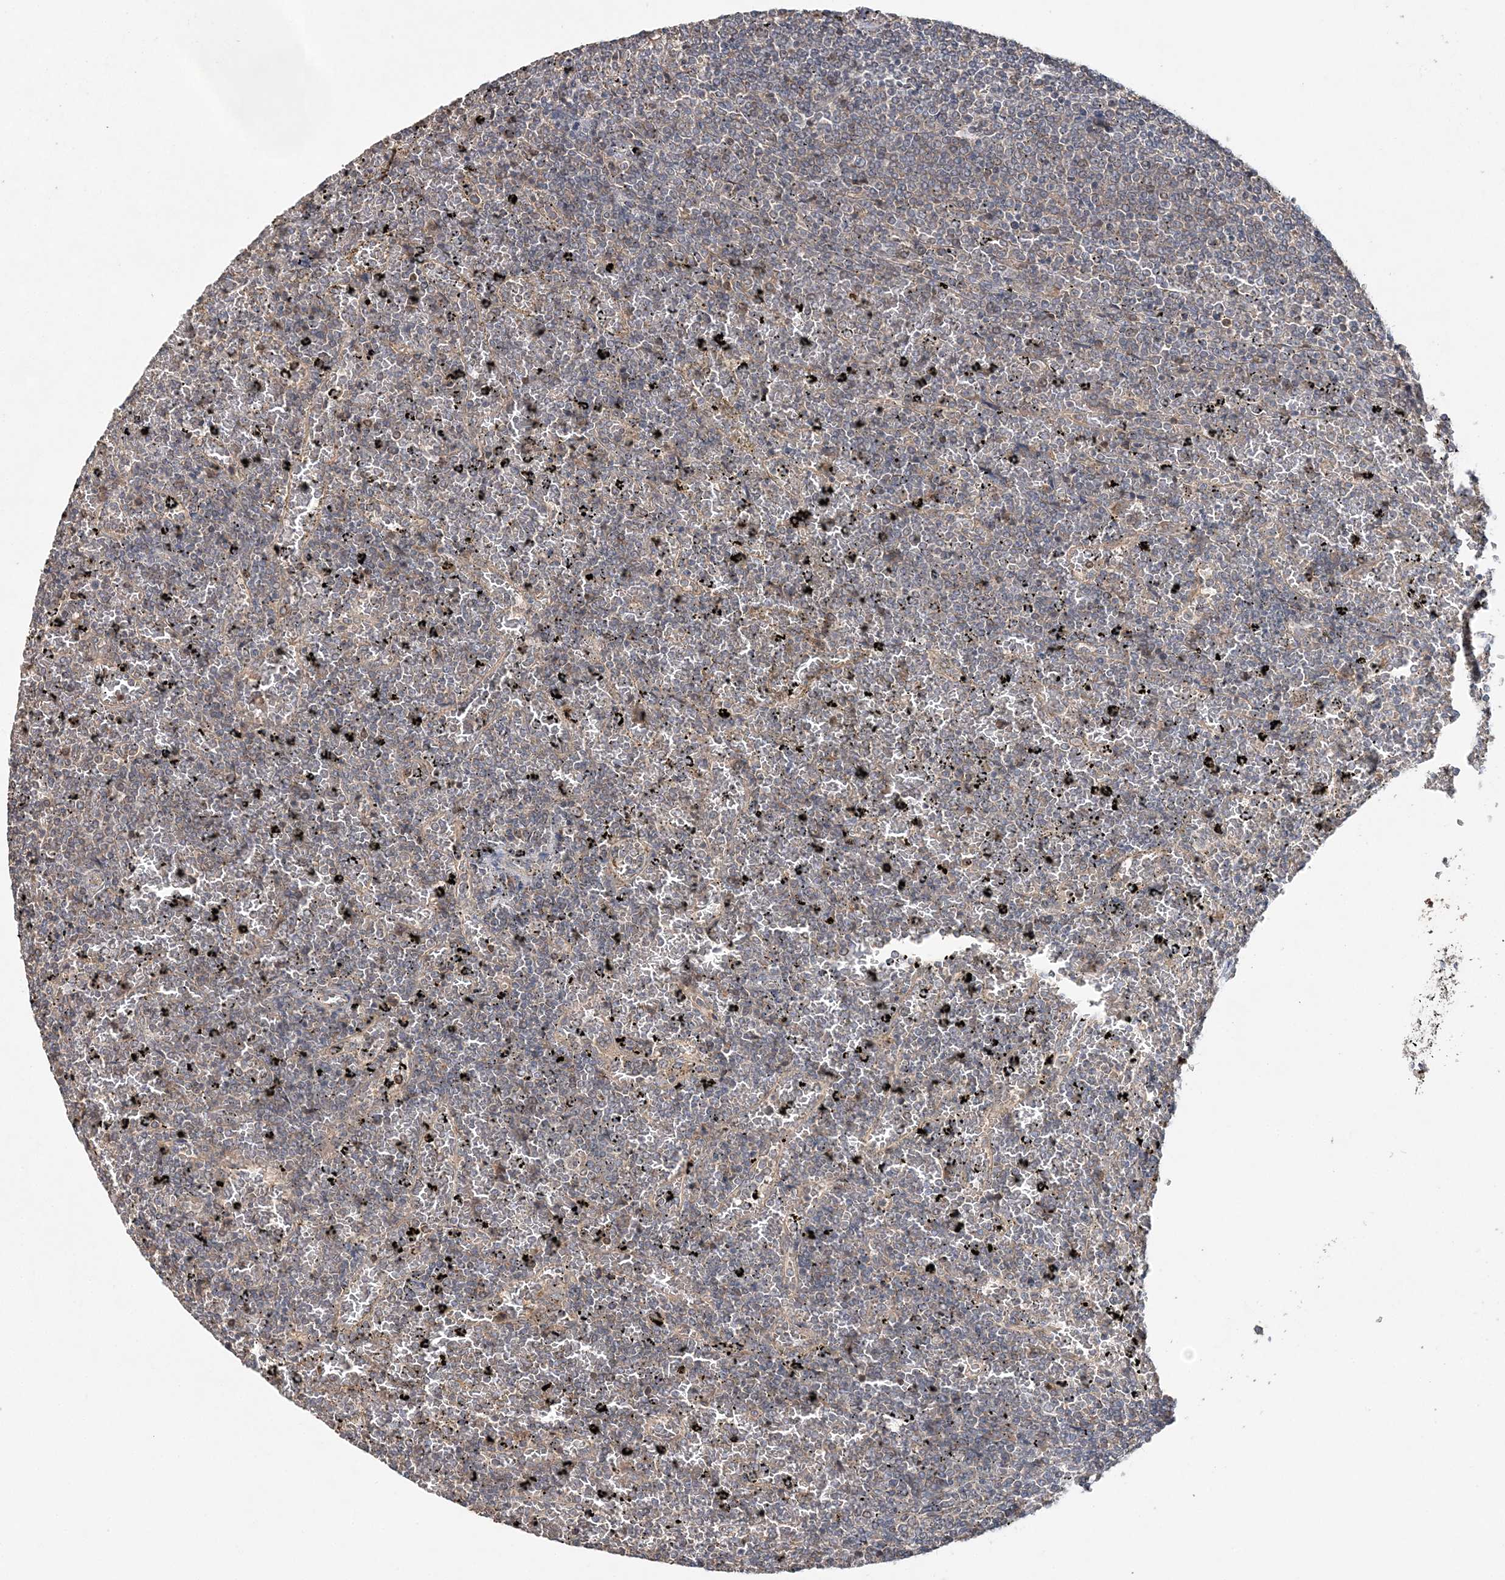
{"staining": {"intensity": "negative", "quantity": "none", "location": "none"}, "tissue": "lymphoma", "cell_type": "Tumor cells", "image_type": "cancer", "snomed": [{"axis": "morphology", "description": "Malignant lymphoma, non-Hodgkin's type, Low grade"}, {"axis": "topography", "description": "Spleen"}], "caption": "Malignant lymphoma, non-Hodgkin's type (low-grade) stained for a protein using IHC exhibits no expression tumor cells.", "gene": "SYCP3", "patient": {"sex": "female", "age": 77}}